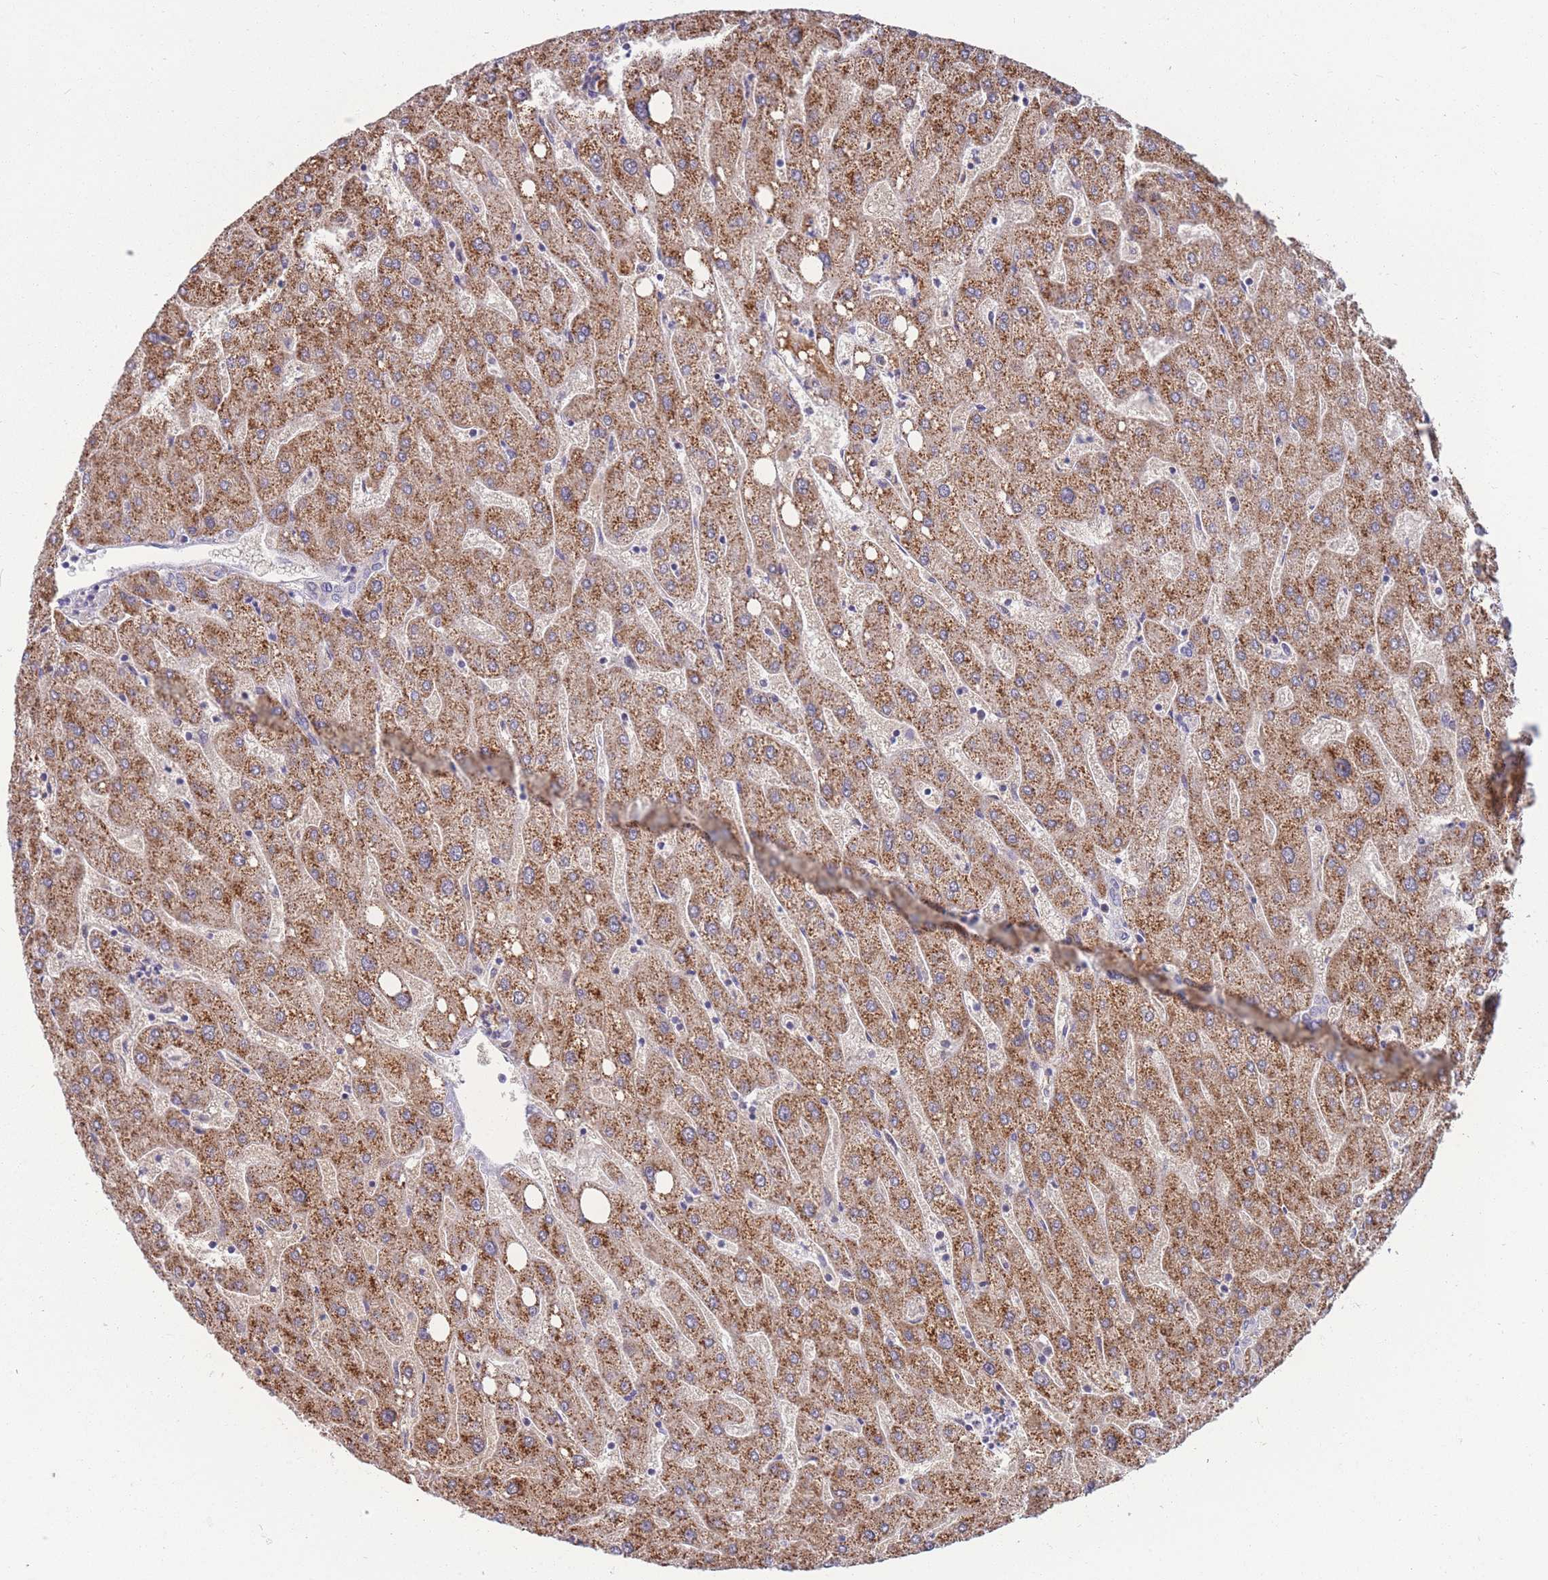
{"staining": {"intensity": "negative", "quantity": "none", "location": "none"}, "tissue": "liver", "cell_type": "Cholangiocytes", "image_type": "normal", "snomed": [{"axis": "morphology", "description": "Normal tissue, NOS"}, {"axis": "topography", "description": "Liver"}], "caption": "Human liver stained for a protein using immunohistochemistry reveals no expression in cholangiocytes.", "gene": "MRPS9", "patient": {"sex": "male", "age": 67}}